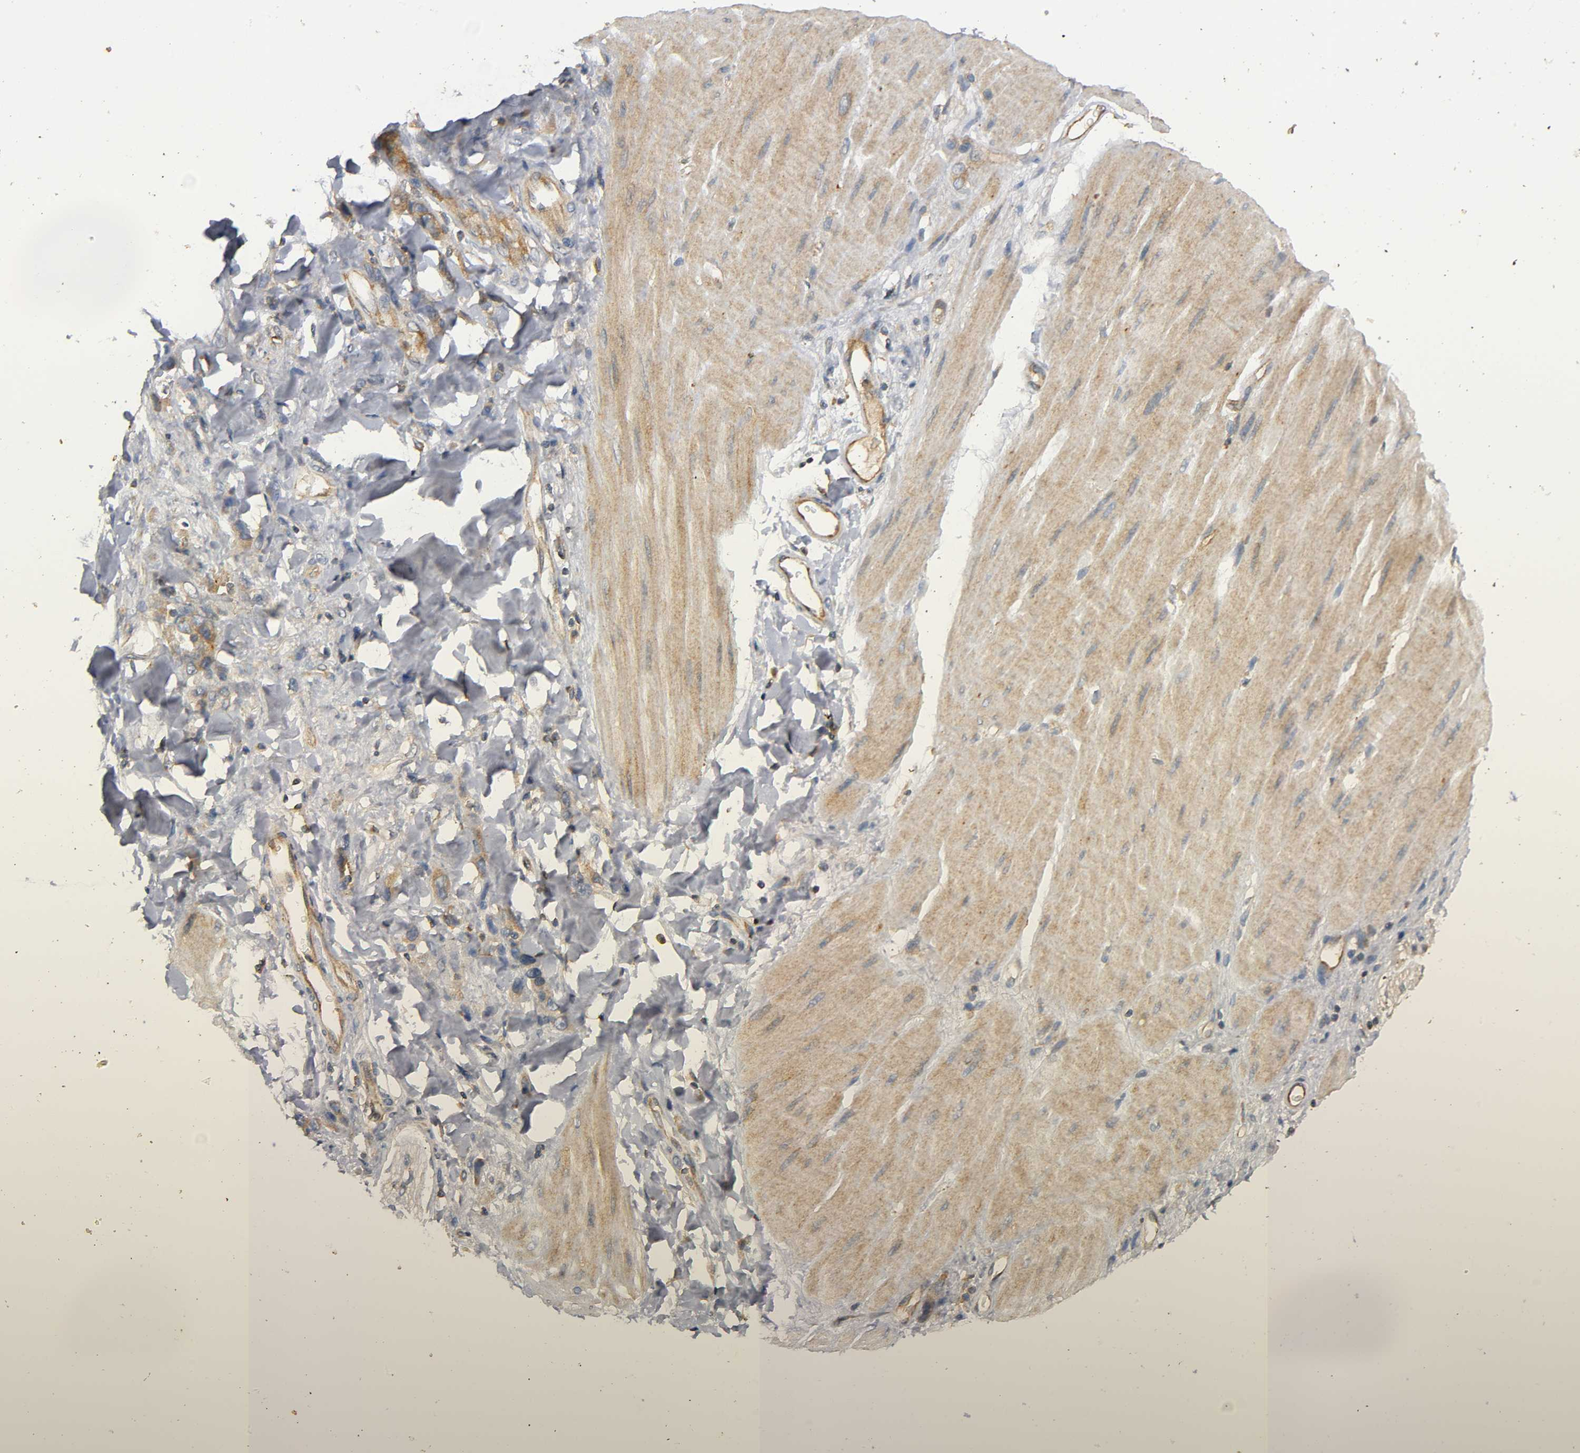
{"staining": {"intensity": "moderate", "quantity": ">75%", "location": "cytoplasmic/membranous"}, "tissue": "stomach cancer", "cell_type": "Tumor cells", "image_type": "cancer", "snomed": [{"axis": "morphology", "description": "Adenocarcinoma, NOS"}, {"axis": "topography", "description": "Stomach"}], "caption": "A brown stain labels moderate cytoplasmic/membranous expression of a protein in stomach adenocarcinoma tumor cells. The protein of interest is shown in brown color, while the nuclei are stained blue.", "gene": "IKBKB", "patient": {"sex": "male", "age": 82}}